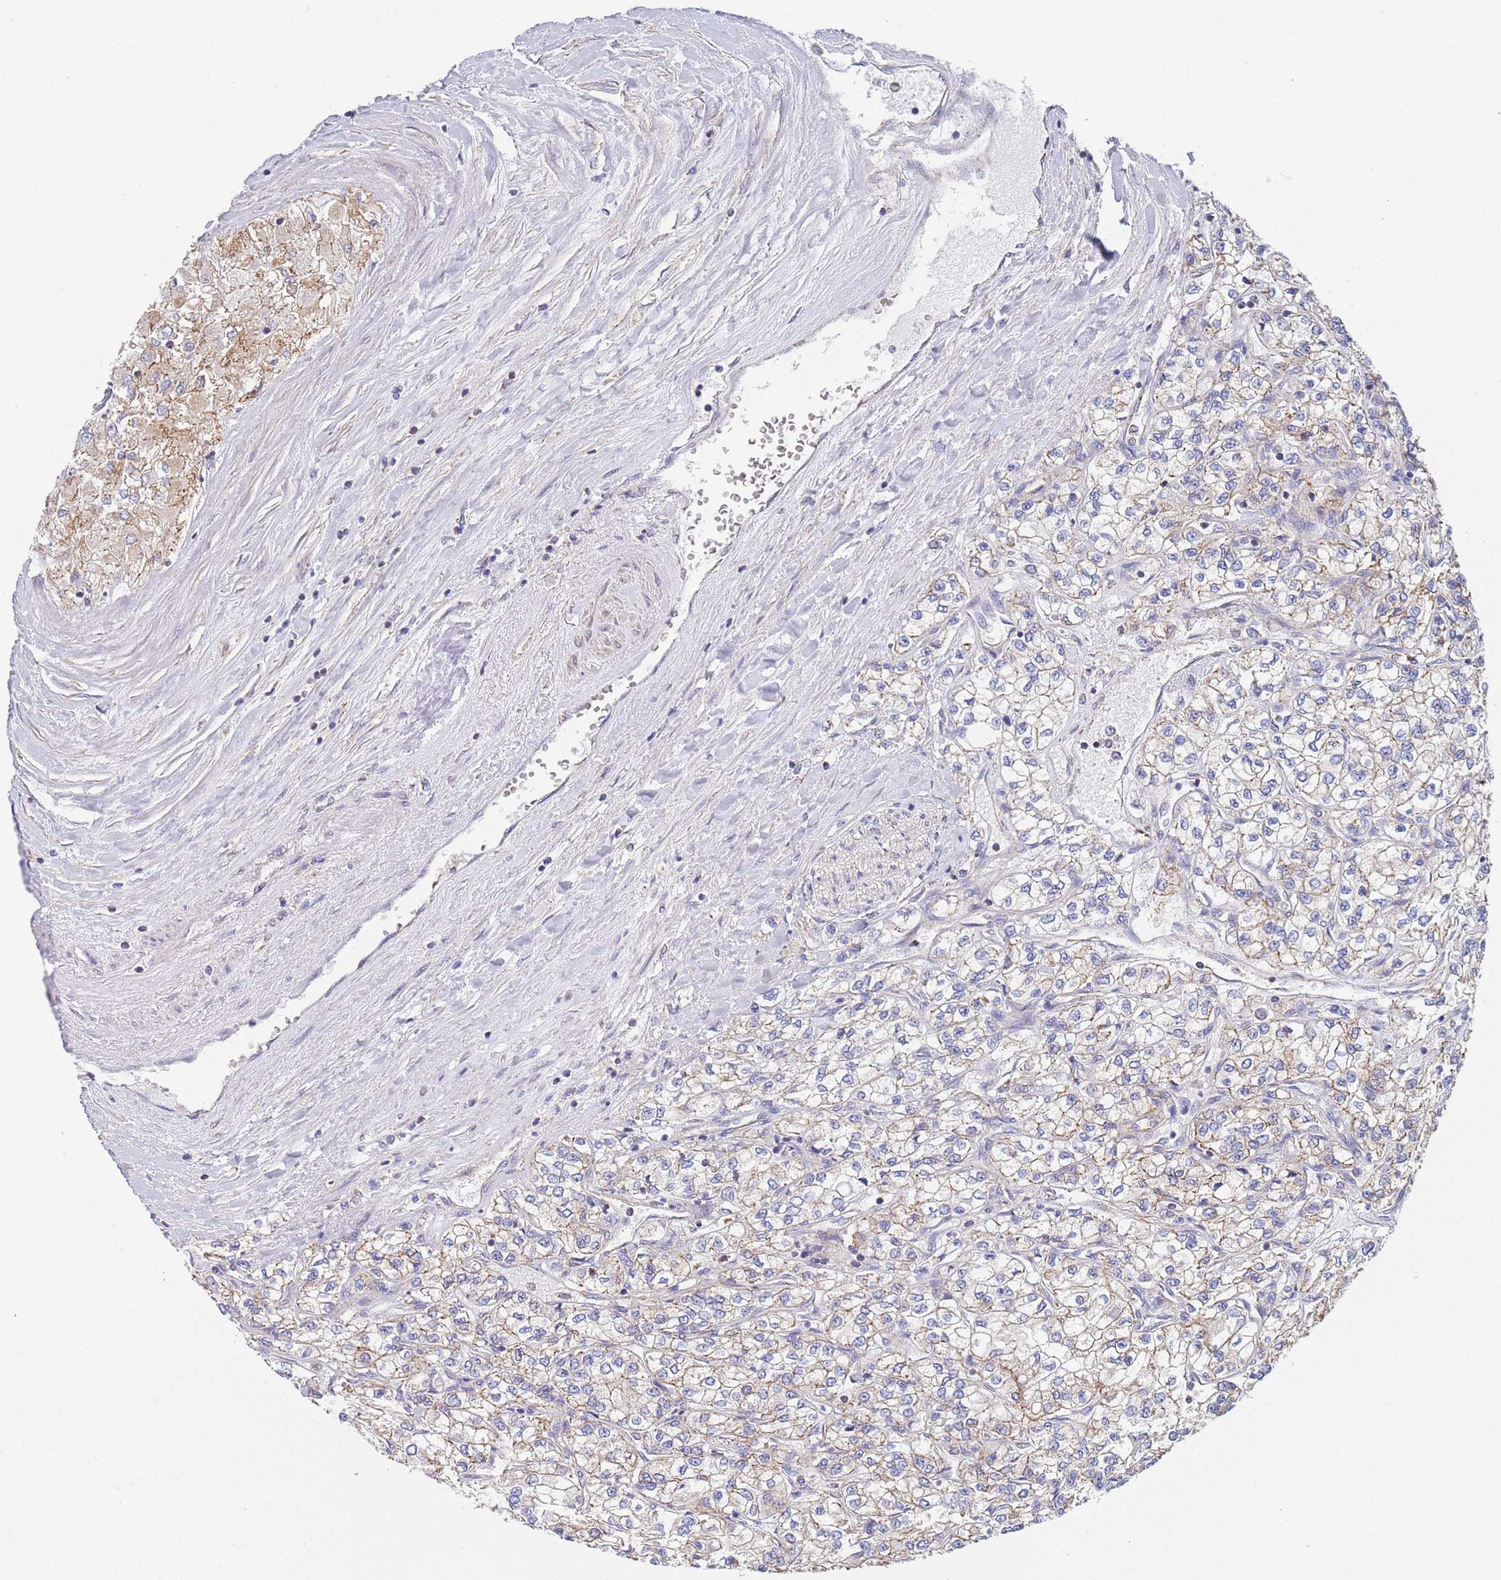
{"staining": {"intensity": "weak", "quantity": "<25%", "location": "cytoplasmic/membranous"}, "tissue": "renal cancer", "cell_type": "Tumor cells", "image_type": "cancer", "snomed": [{"axis": "morphology", "description": "Adenocarcinoma, NOS"}, {"axis": "topography", "description": "Kidney"}], "caption": "Tumor cells are negative for brown protein staining in renal cancer (adenocarcinoma). The staining was performed using DAB to visualize the protein expression in brown, while the nuclei were stained in blue with hematoxylin (Magnification: 20x).", "gene": "PWWP3A", "patient": {"sex": "male", "age": 80}}